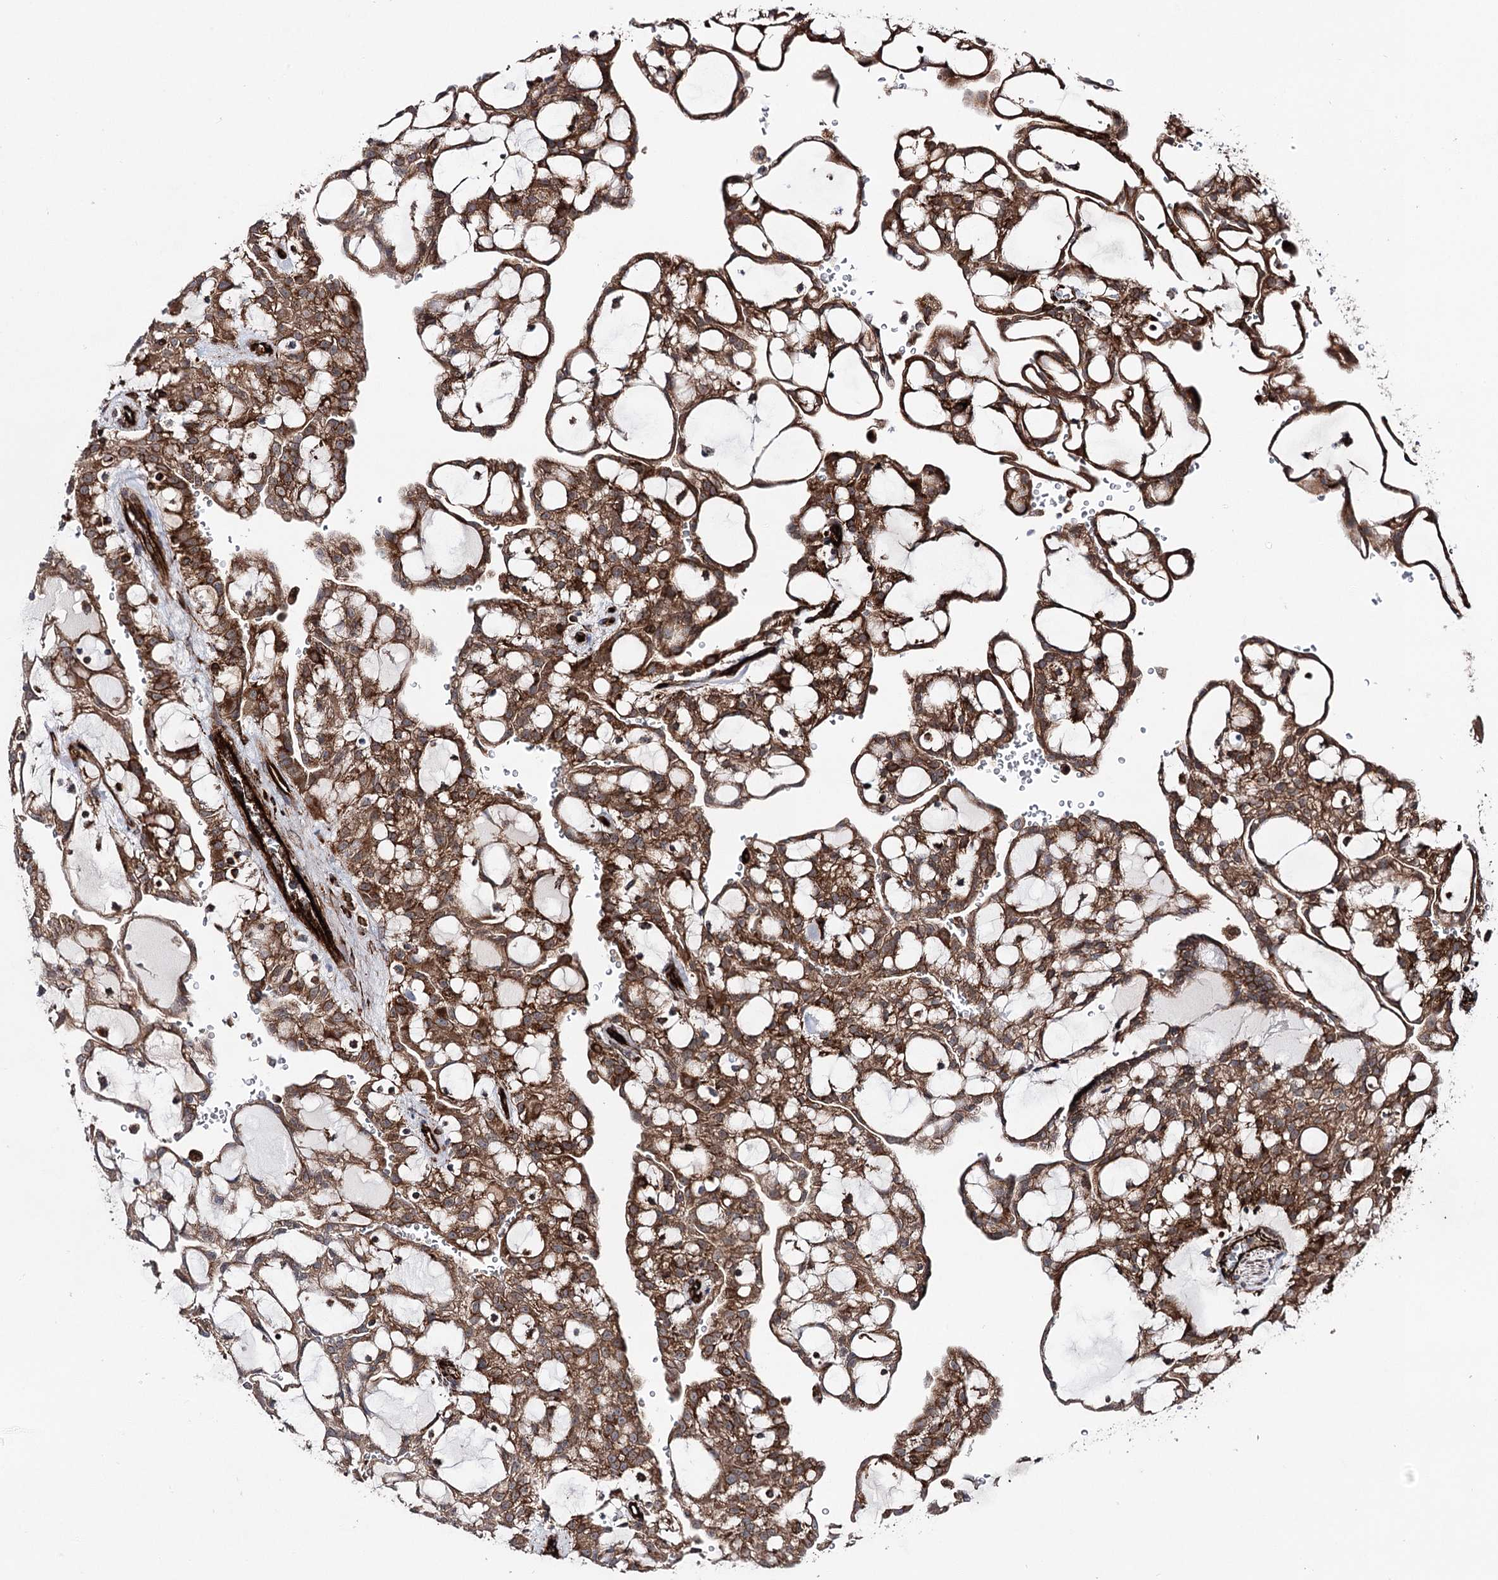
{"staining": {"intensity": "moderate", "quantity": ">75%", "location": "cytoplasmic/membranous"}, "tissue": "renal cancer", "cell_type": "Tumor cells", "image_type": "cancer", "snomed": [{"axis": "morphology", "description": "Adenocarcinoma, NOS"}, {"axis": "topography", "description": "Kidney"}], "caption": "Brown immunohistochemical staining in human renal cancer displays moderate cytoplasmic/membranous expression in approximately >75% of tumor cells.", "gene": "MIB1", "patient": {"sex": "male", "age": 63}}